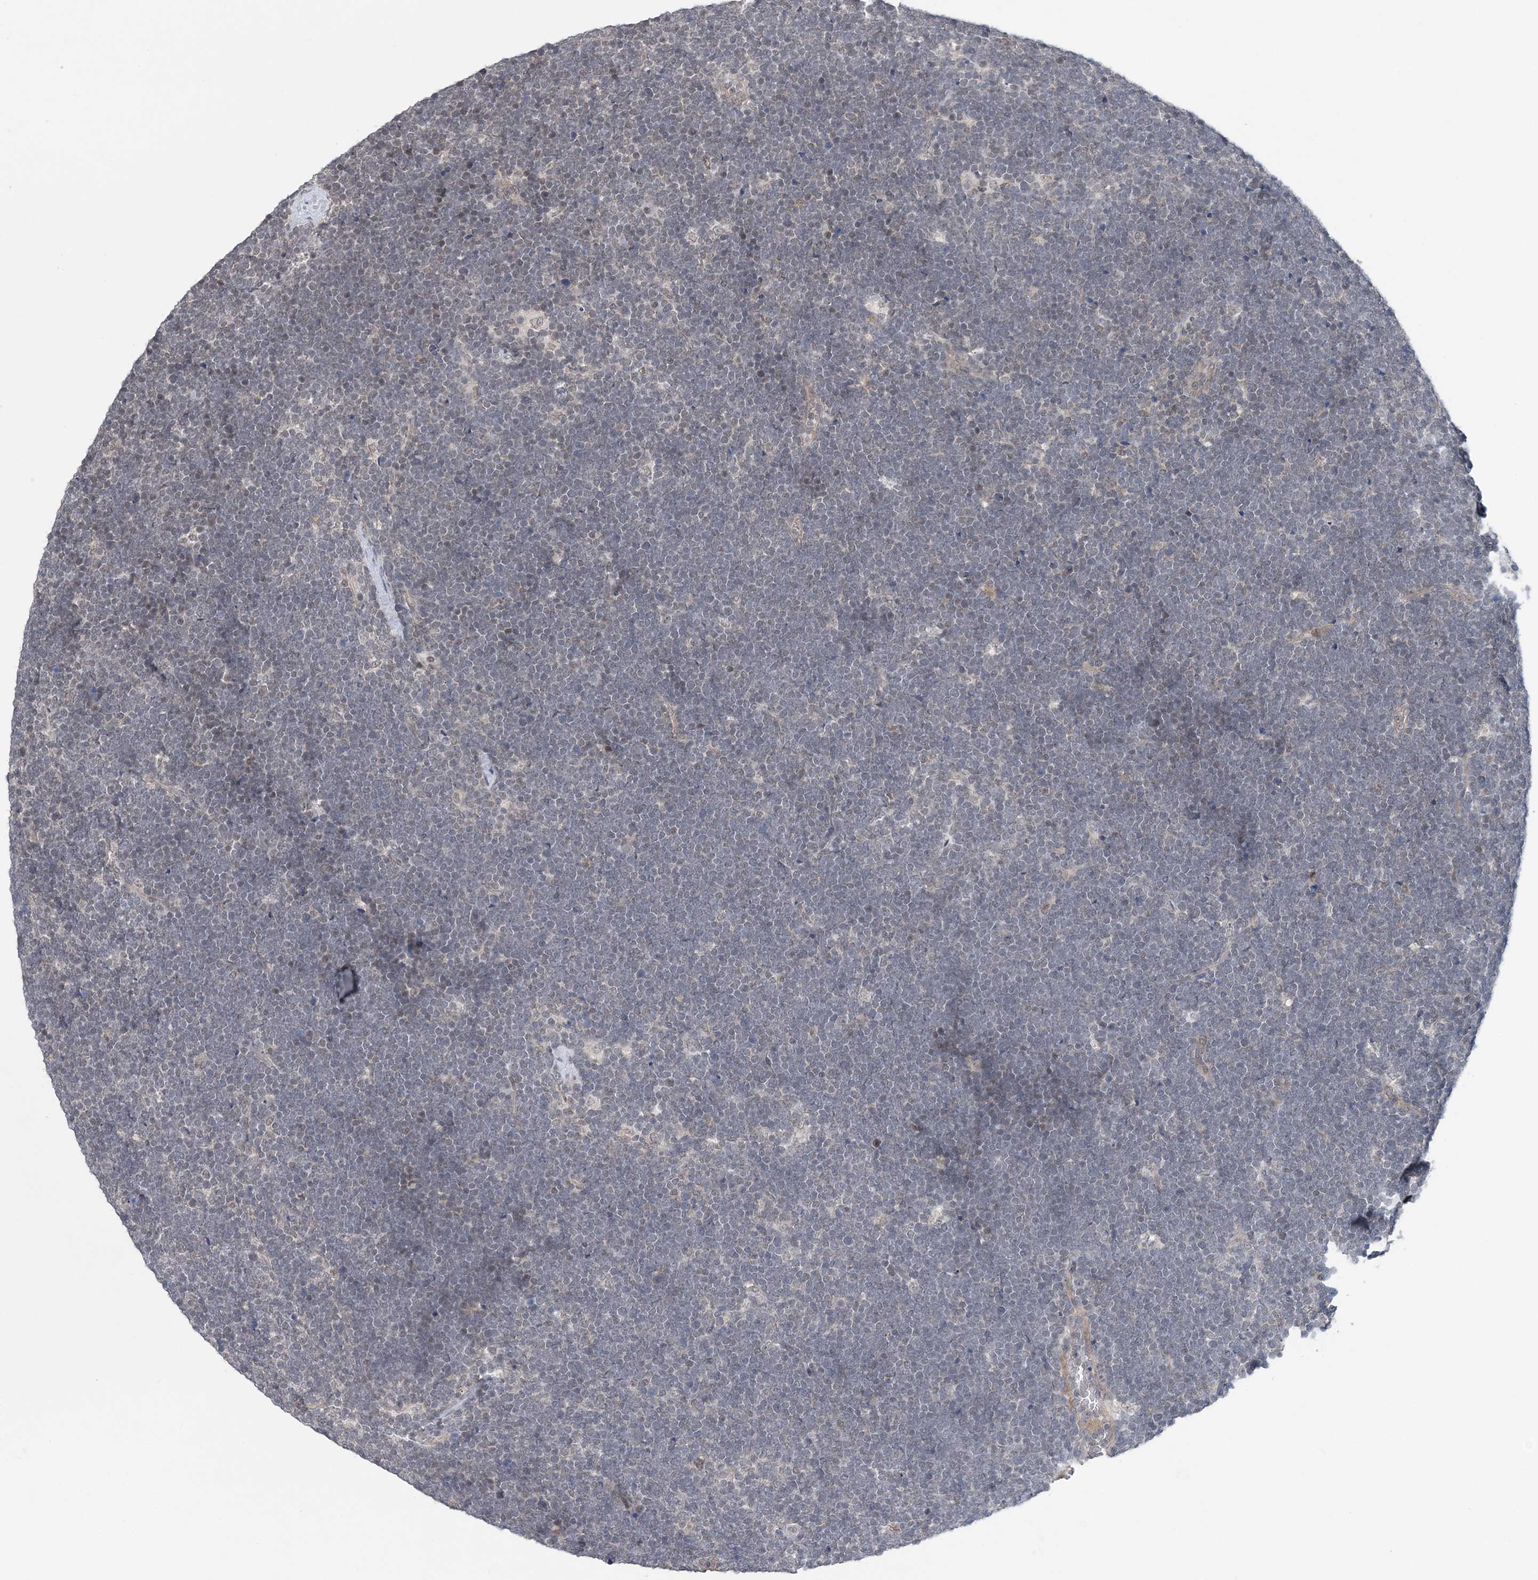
{"staining": {"intensity": "negative", "quantity": "none", "location": "none"}, "tissue": "lymphoma", "cell_type": "Tumor cells", "image_type": "cancer", "snomed": [{"axis": "morphology", "description": "Malignant lymphoma, non-Hodgkin's type, High grade"}, {"axis": "topography", "description": "Lymph node"}], "caption": "This is an IHC micrograph of high-grade malignant lymphoma, non-Hodgkin's type. There is no staining in tumor cells.", "gene": "CCDC152", "patient": {"sex": "male", "age": 13}}